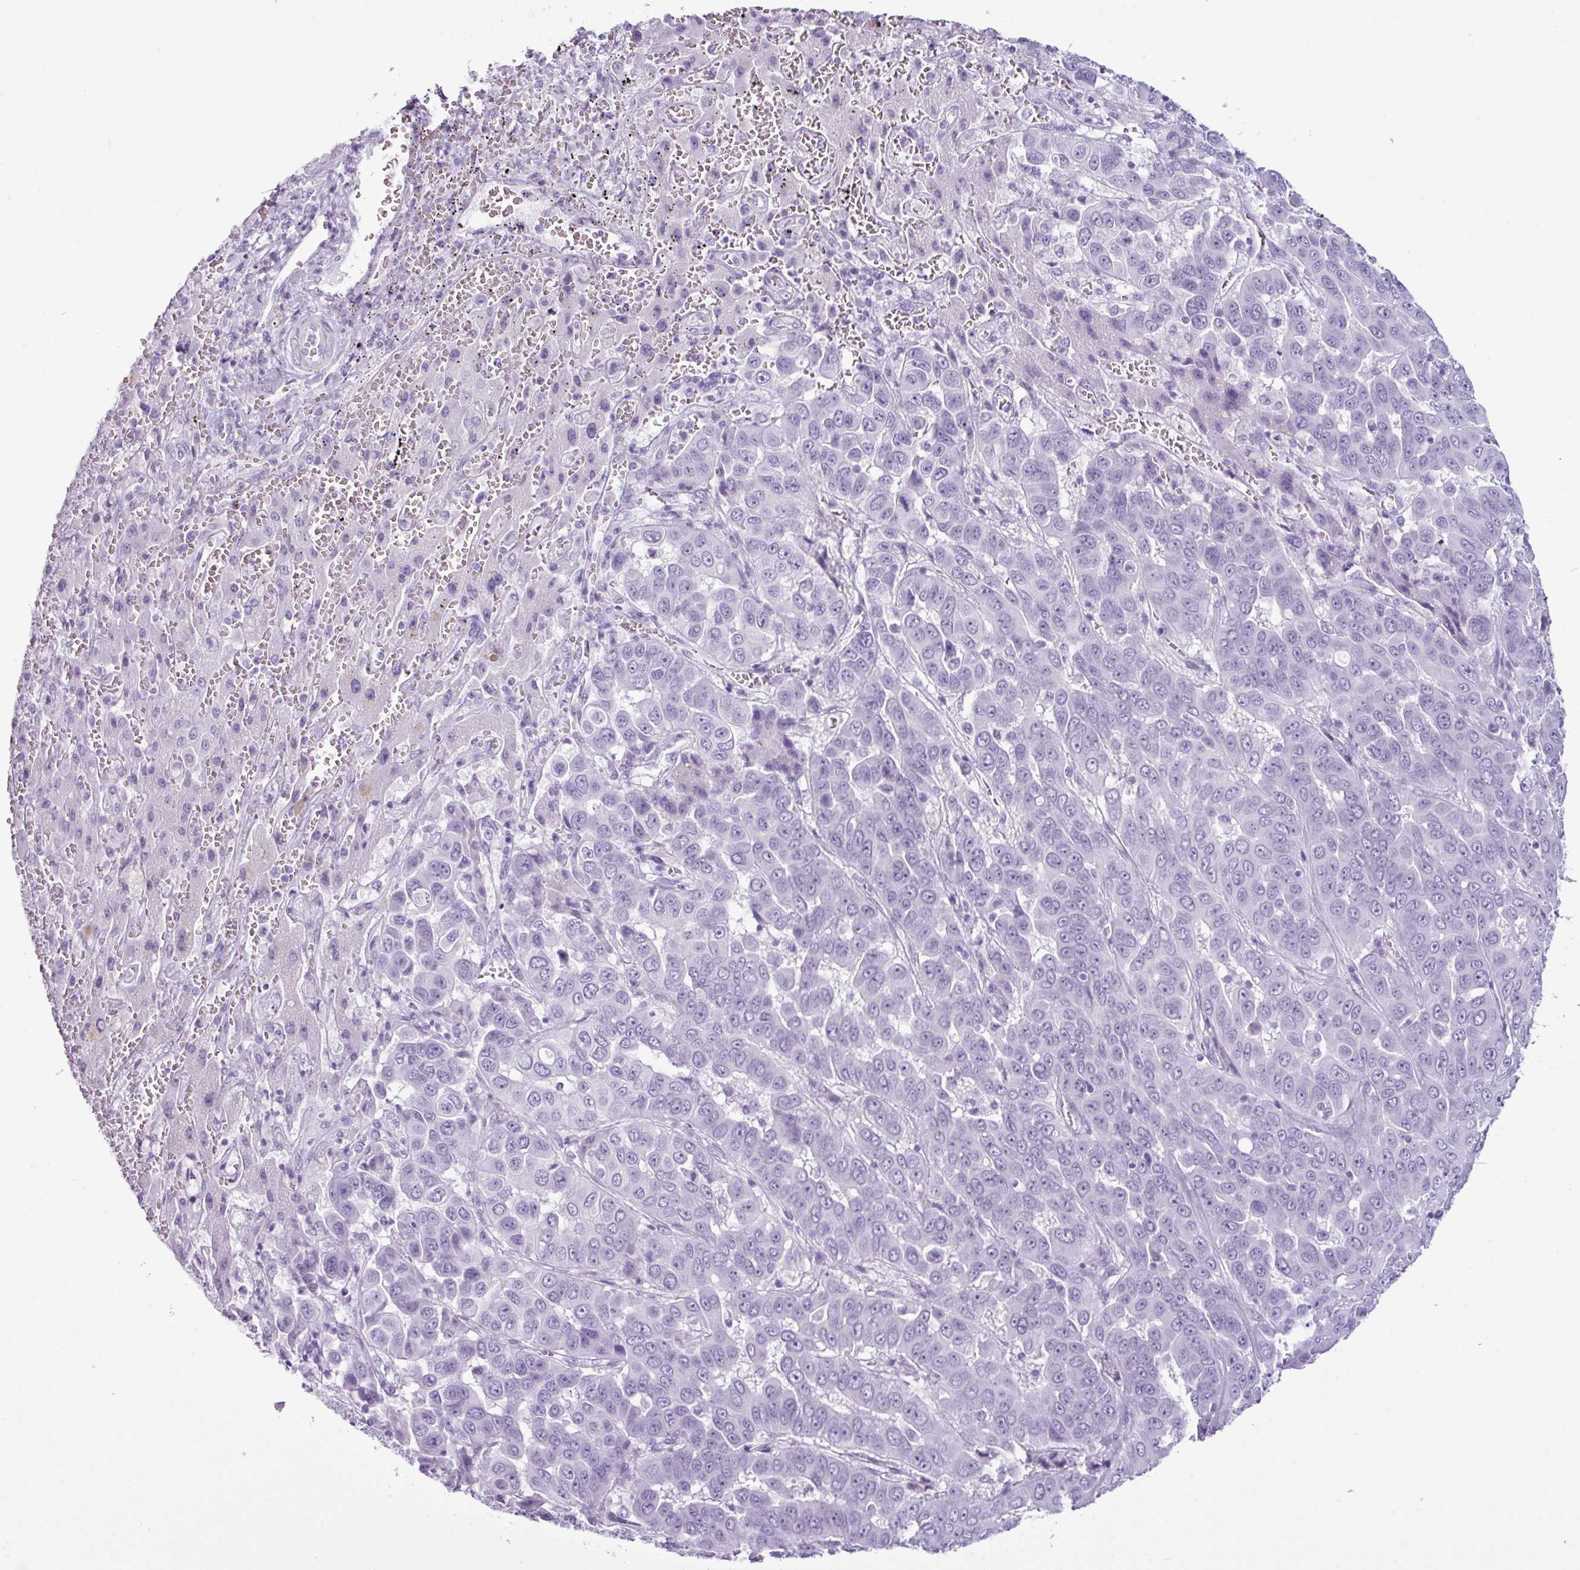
{"staining": {"intensity": "negative", "quantity": "none", "location": "none"}, "tissue": "liver cancer", "cell_type": "Tumor cells", "image_type": "cancer", "snomed": [{"axis": "morphology", "description": "Cholangiocarcinoma"}, {"axis": "topography", "description": "Liver"}], "caption": "The IHC histopathology image has no significant expression in tumor cells of liver cancer tissue. Nuclei are stained in blue.", "gene": "SCT", "patient": {"sex": "female", "age": 52}}